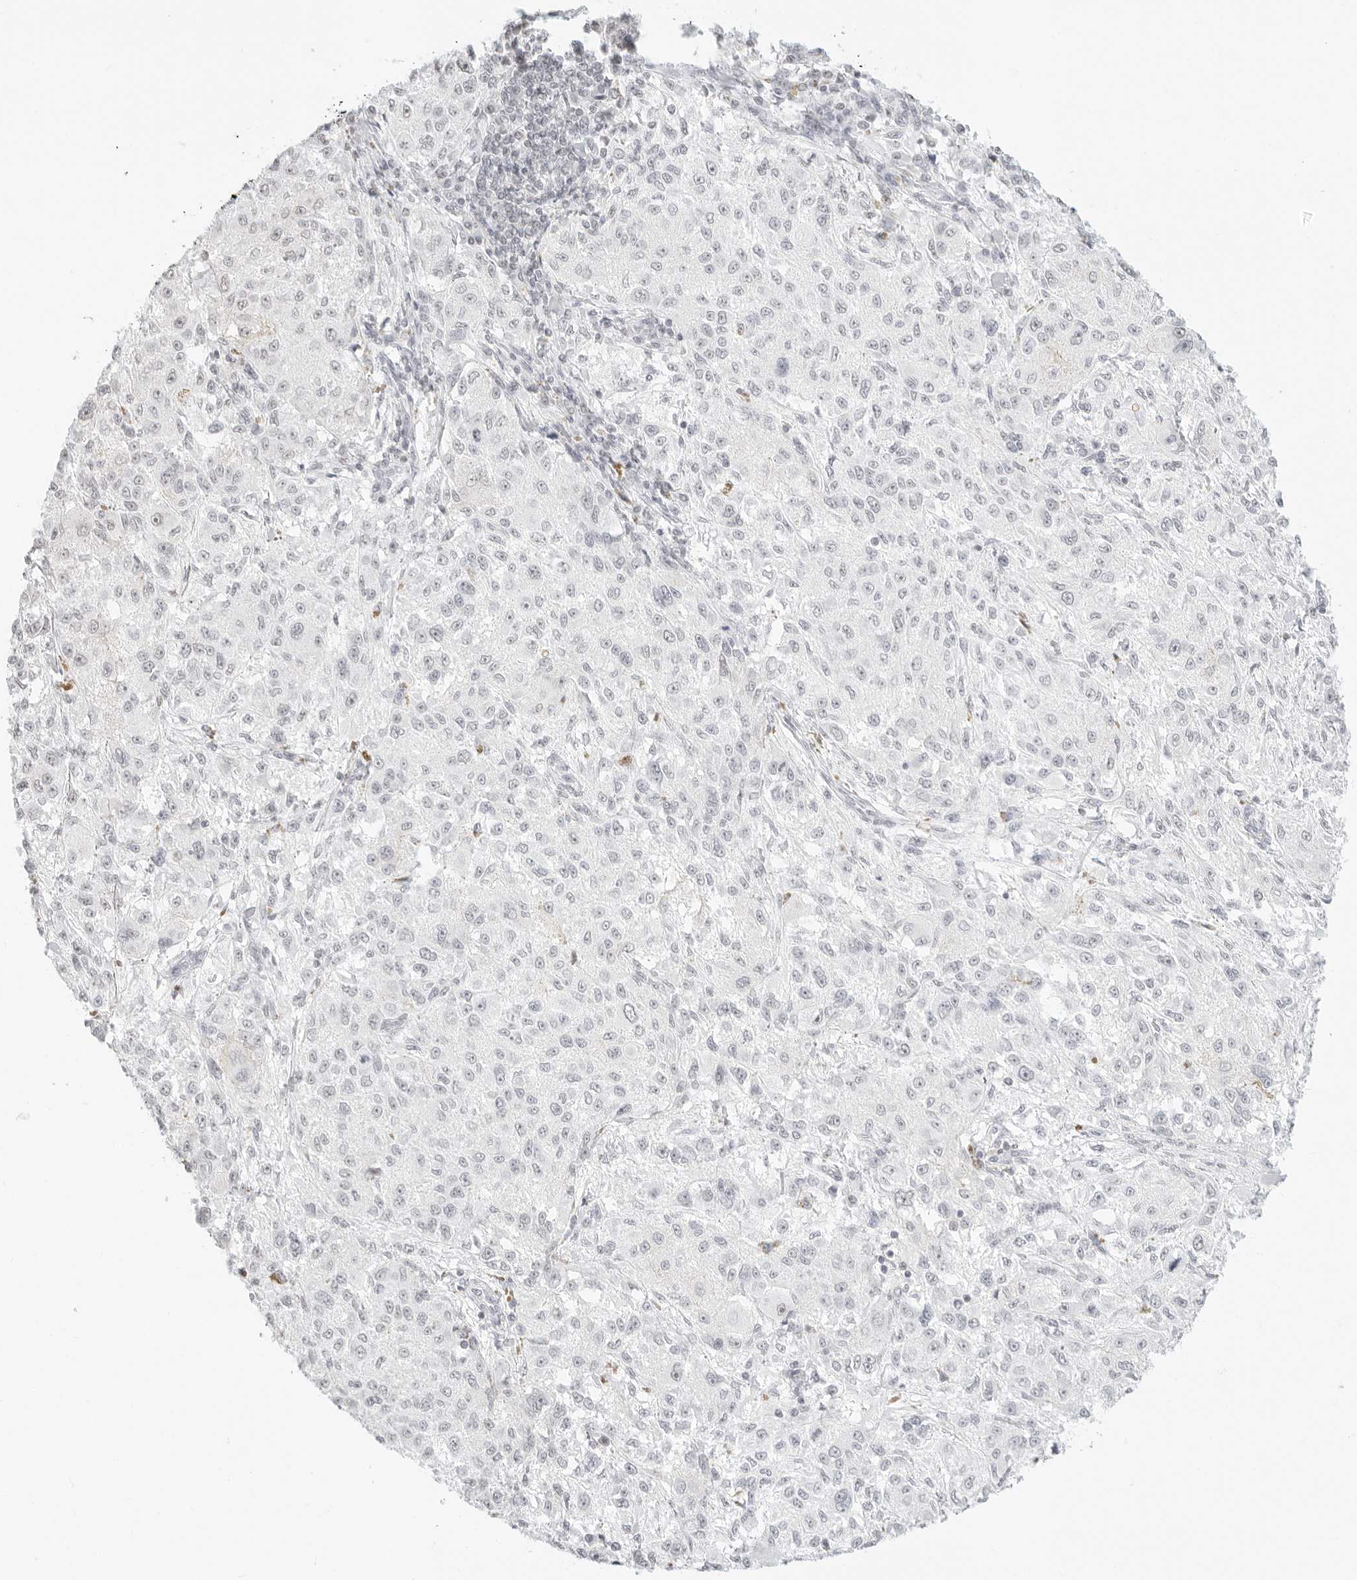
{"staining": {"intensity": "negative", "quantity": "none", "location": "none"}, "tissue": "melanoma", "cell_type": "Tumor cells", "image_type": "cancer", "snomed": [{"axis": "morphology", "description": "Necrosis, NOS"}, {"axis": "morphology", "description": "Malignant melanoma, NOS"}, {"axis": "topography", "description": "Skin"}], "caption": "The micrograph shows no staining of tumor cells in melanoma. (DAB immunohistochemistry visualized using brightfield microscopy, high magnification).", "gene": "FBLN5", "patient": {"sex": "female", "age": 87}}